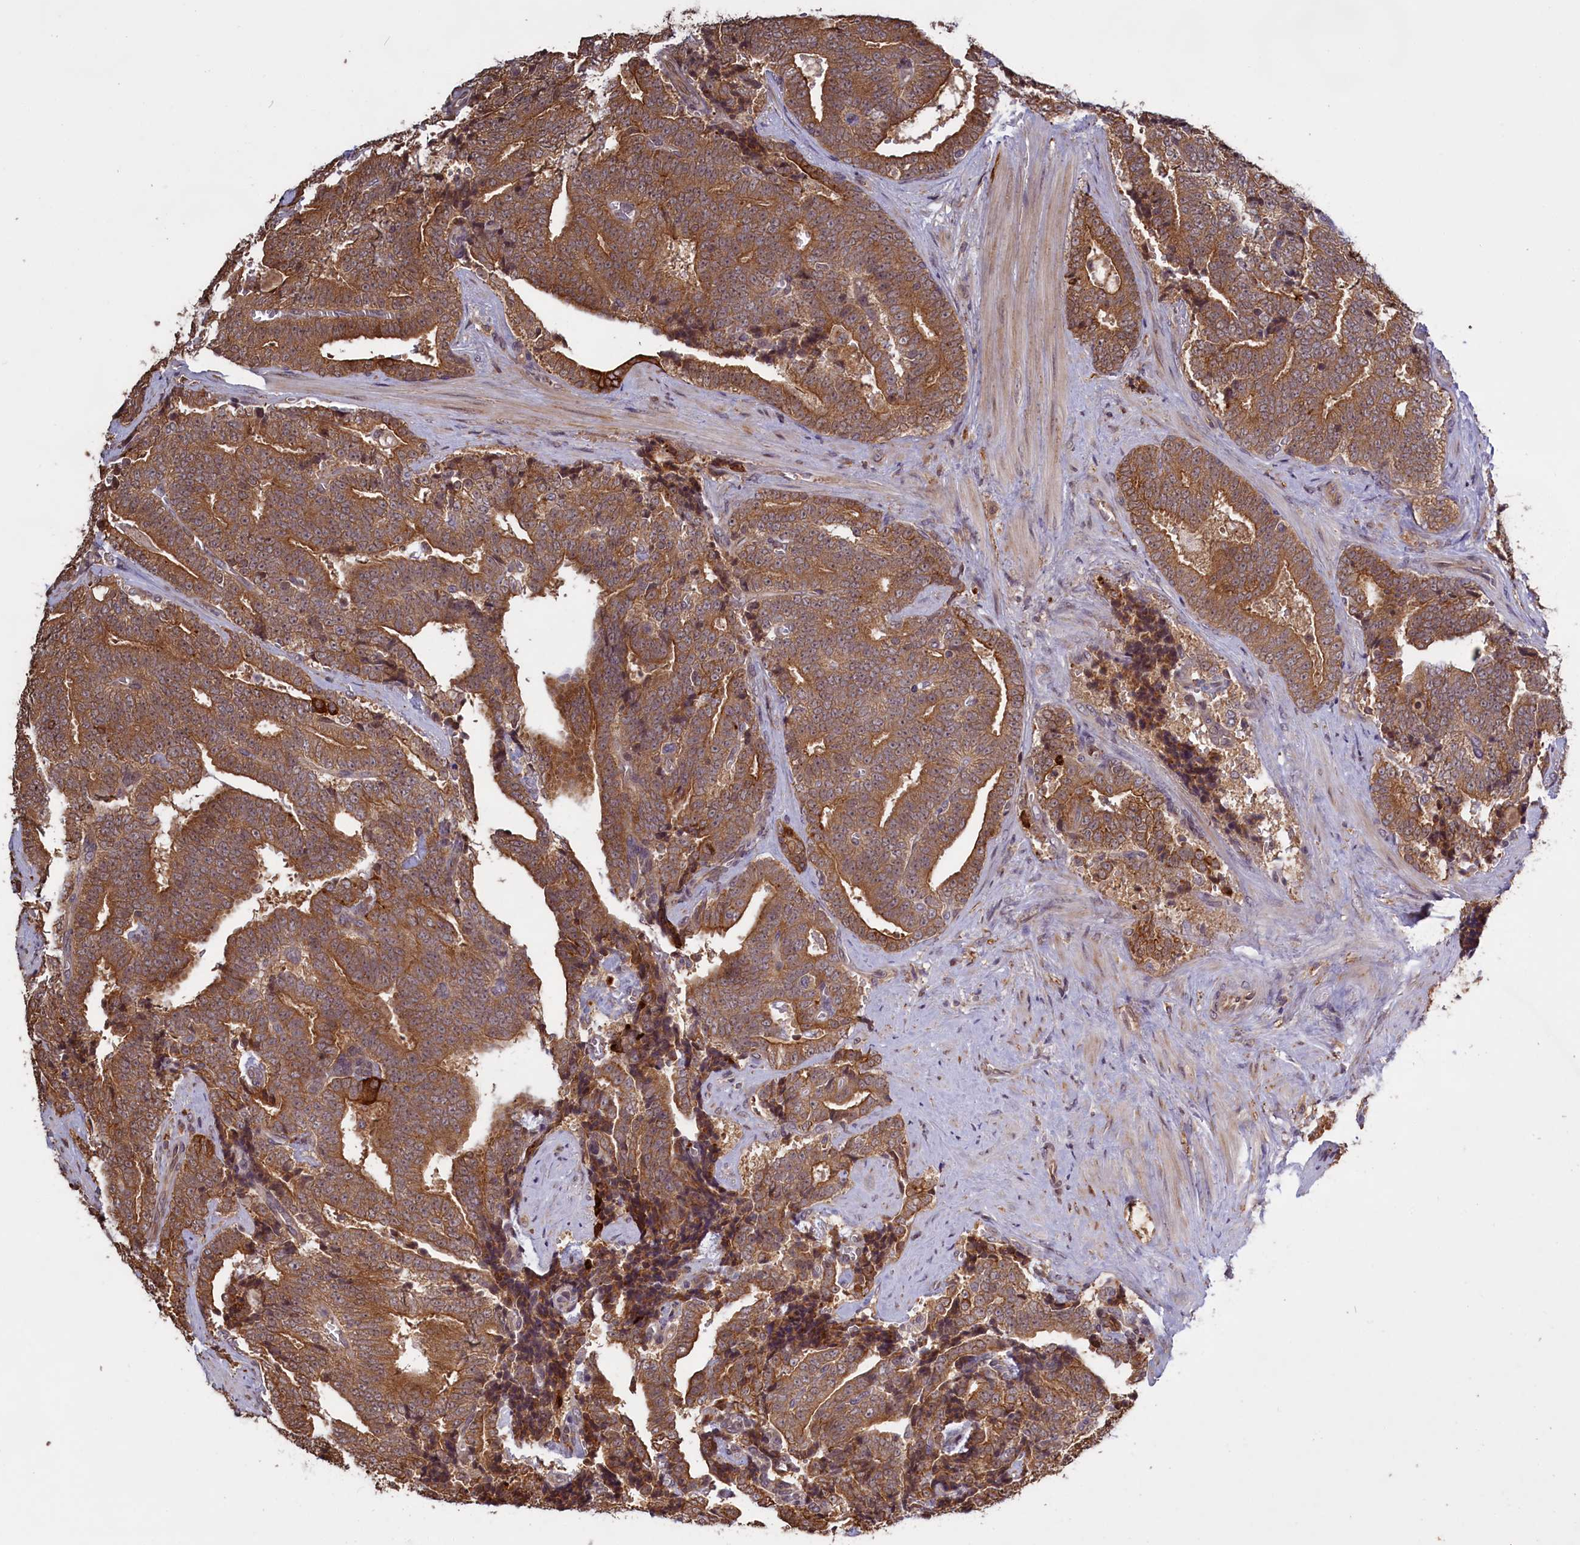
{"staining": {"intensity": "moderate", "quantity": ">75%", "location": "cytoplasmic/membranous"}, "tissue": "prostate cancer", "cell_type": "Tumor cells", "image_type": "cancer", "snomed": [{"axis": "morphology", "description": "Adenocarcinoma, High grade"}, {"axis": "topography", "description": "Prostate and seminal vesicle, NOS"}], "caption": "Immunohistochemistry micrograph of neoplastic tissue: adenocarcinoma (high-grade) (prostate) stained using IHC displays medium levels of moderate protein expression localized specifically in the cytoplasmic/membranous of tumor cells, appearing as a cytoplasmic/membranous brown color.", "gene": "DENND1B", "patient": {"sex": "male", "age": 67}}